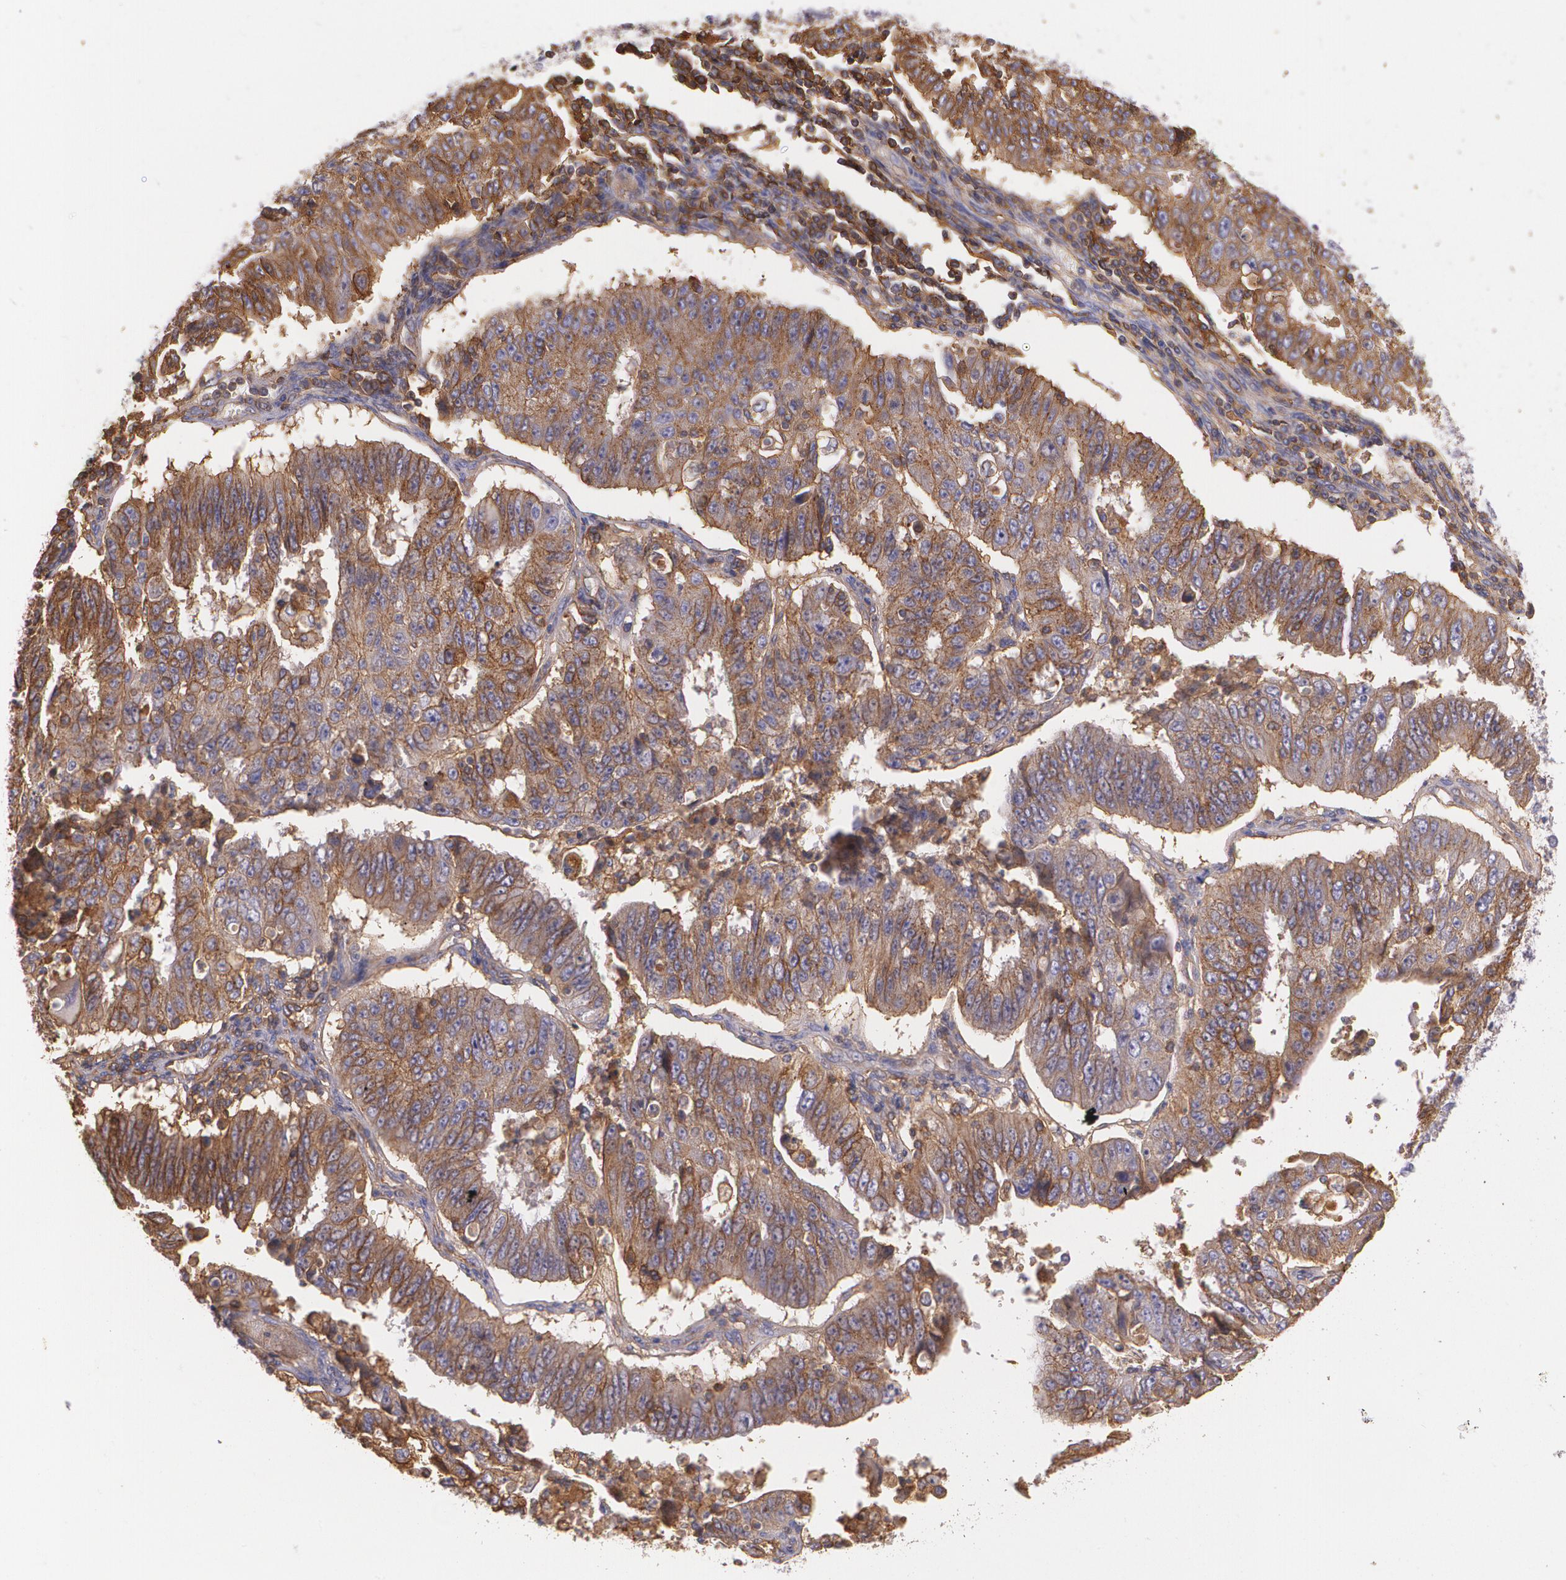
{"staining": {"intensity": "moderate", "quantity": ">75%", "location": "cytoplasmic/membranous"}, "tissue": "endometrial cancer", "cell_type": "Tumor cells", "image_type": "cancer", "snomed": [{"axis": "morphology", "description": "Adenocarcinoma, NOS"}, {"axis": "topography", "description": "Endometrium"}], "caption": "Tumor cells show moderate cytoplasmic/membranous positivity in approximately >75% of cells in adenocarcinoma (endometrial). (DAB (3,3'-diaminobenzidine) IHC with brightfield microscopy, high magnification).", "gene": "B2M", "patient": {"sex": "female", "age": 42}}